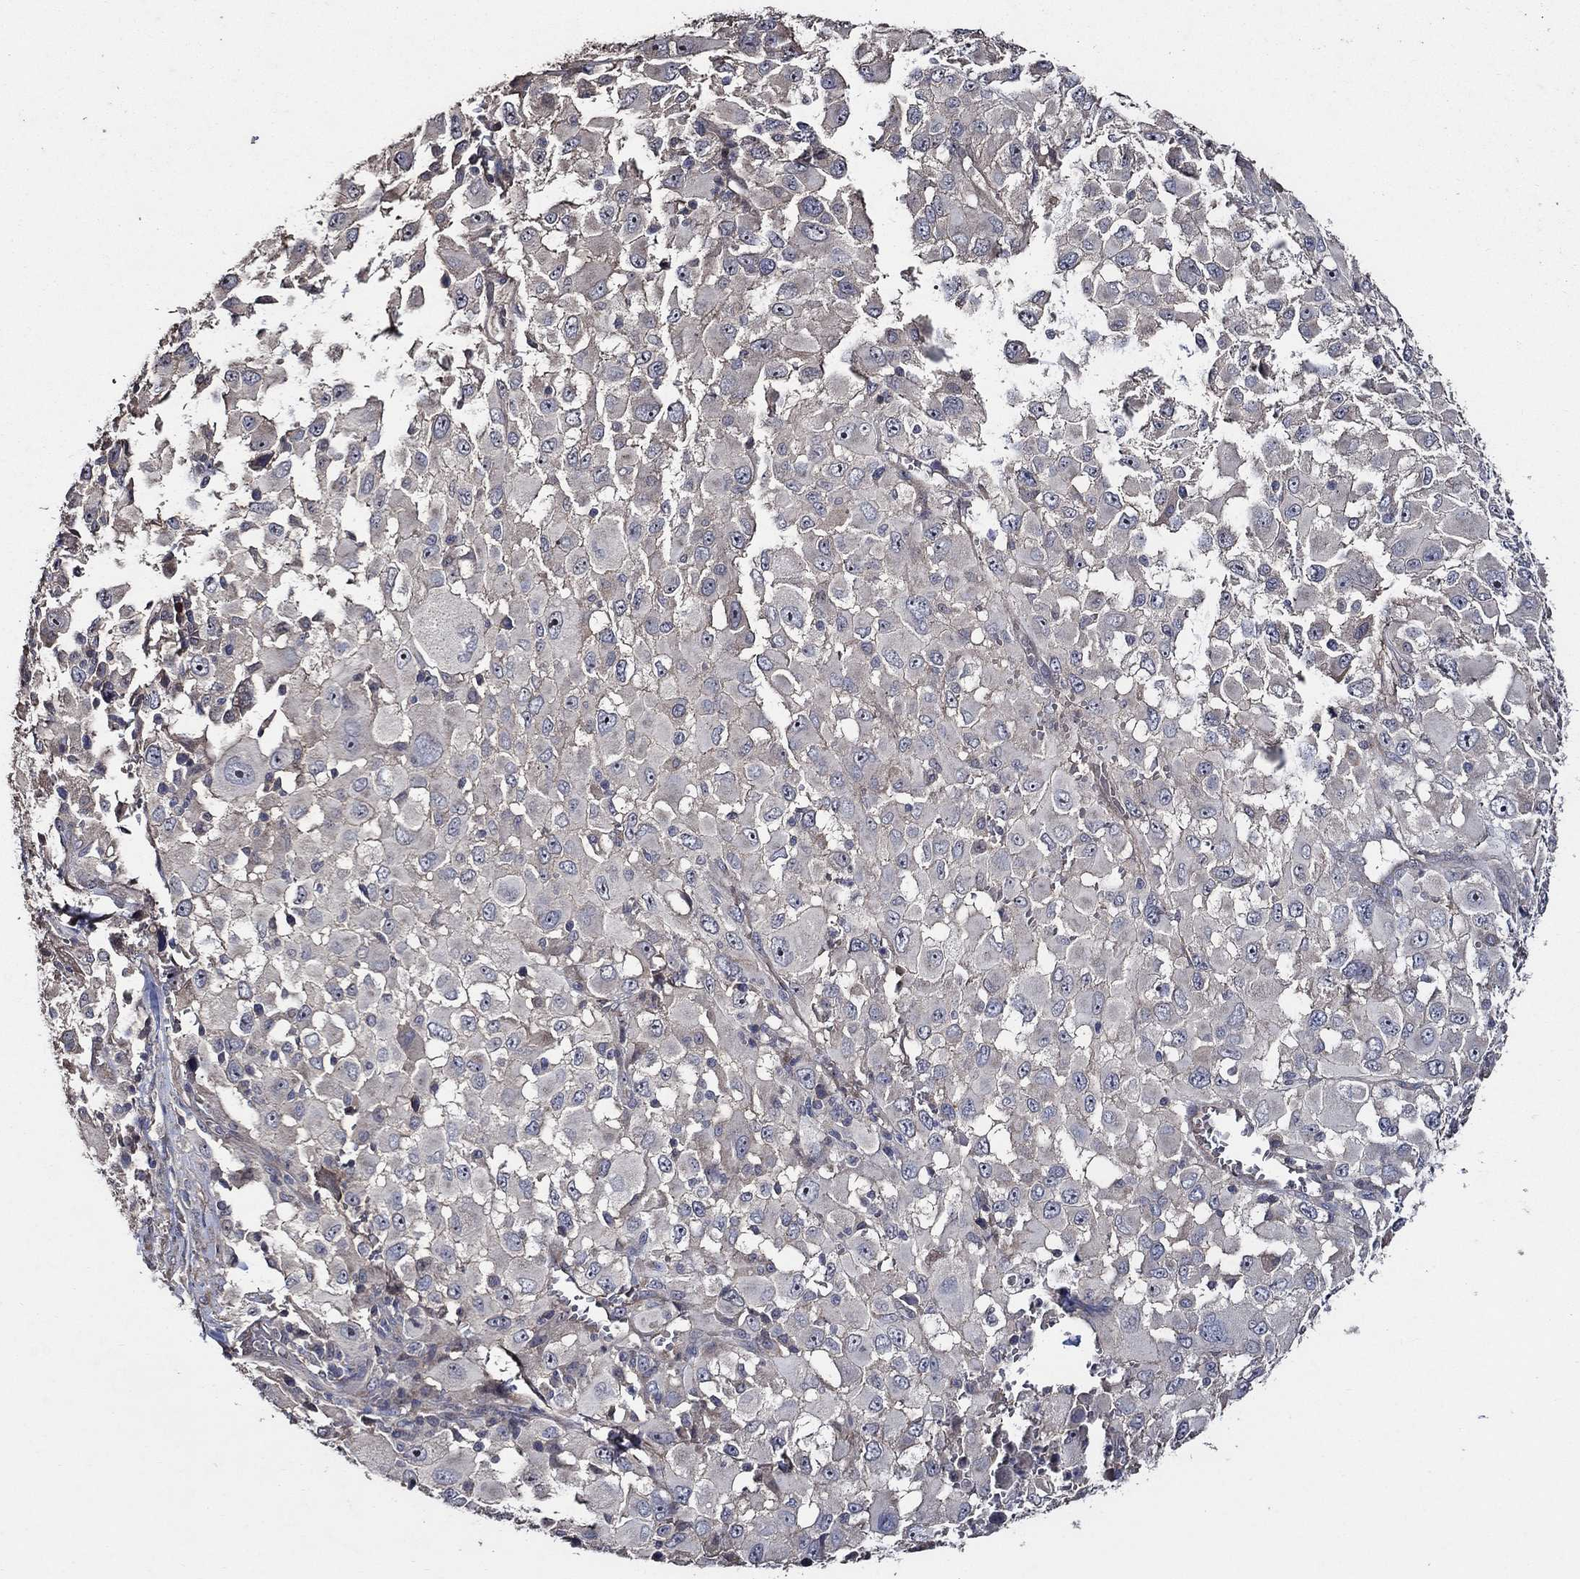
{"staining": {"intensity": "negative", "quantity": "none", "location": "none"}, "tissue": "melanoma", "cell_type": "Tumor cells", "image_type": "cancer", "snomed": [{"axis": "morphology", "description": "Malignant melanoma, Metastatic site"}, {"axis": "topography", "description": "Lymph node"}], "caption": "An immunohistochemistry (IHC) image of melanoma is shown. There is no staining in tumor cells of melanoma.", "gene": "HAP1", "patient": {"sex": "male", "age": 50}}